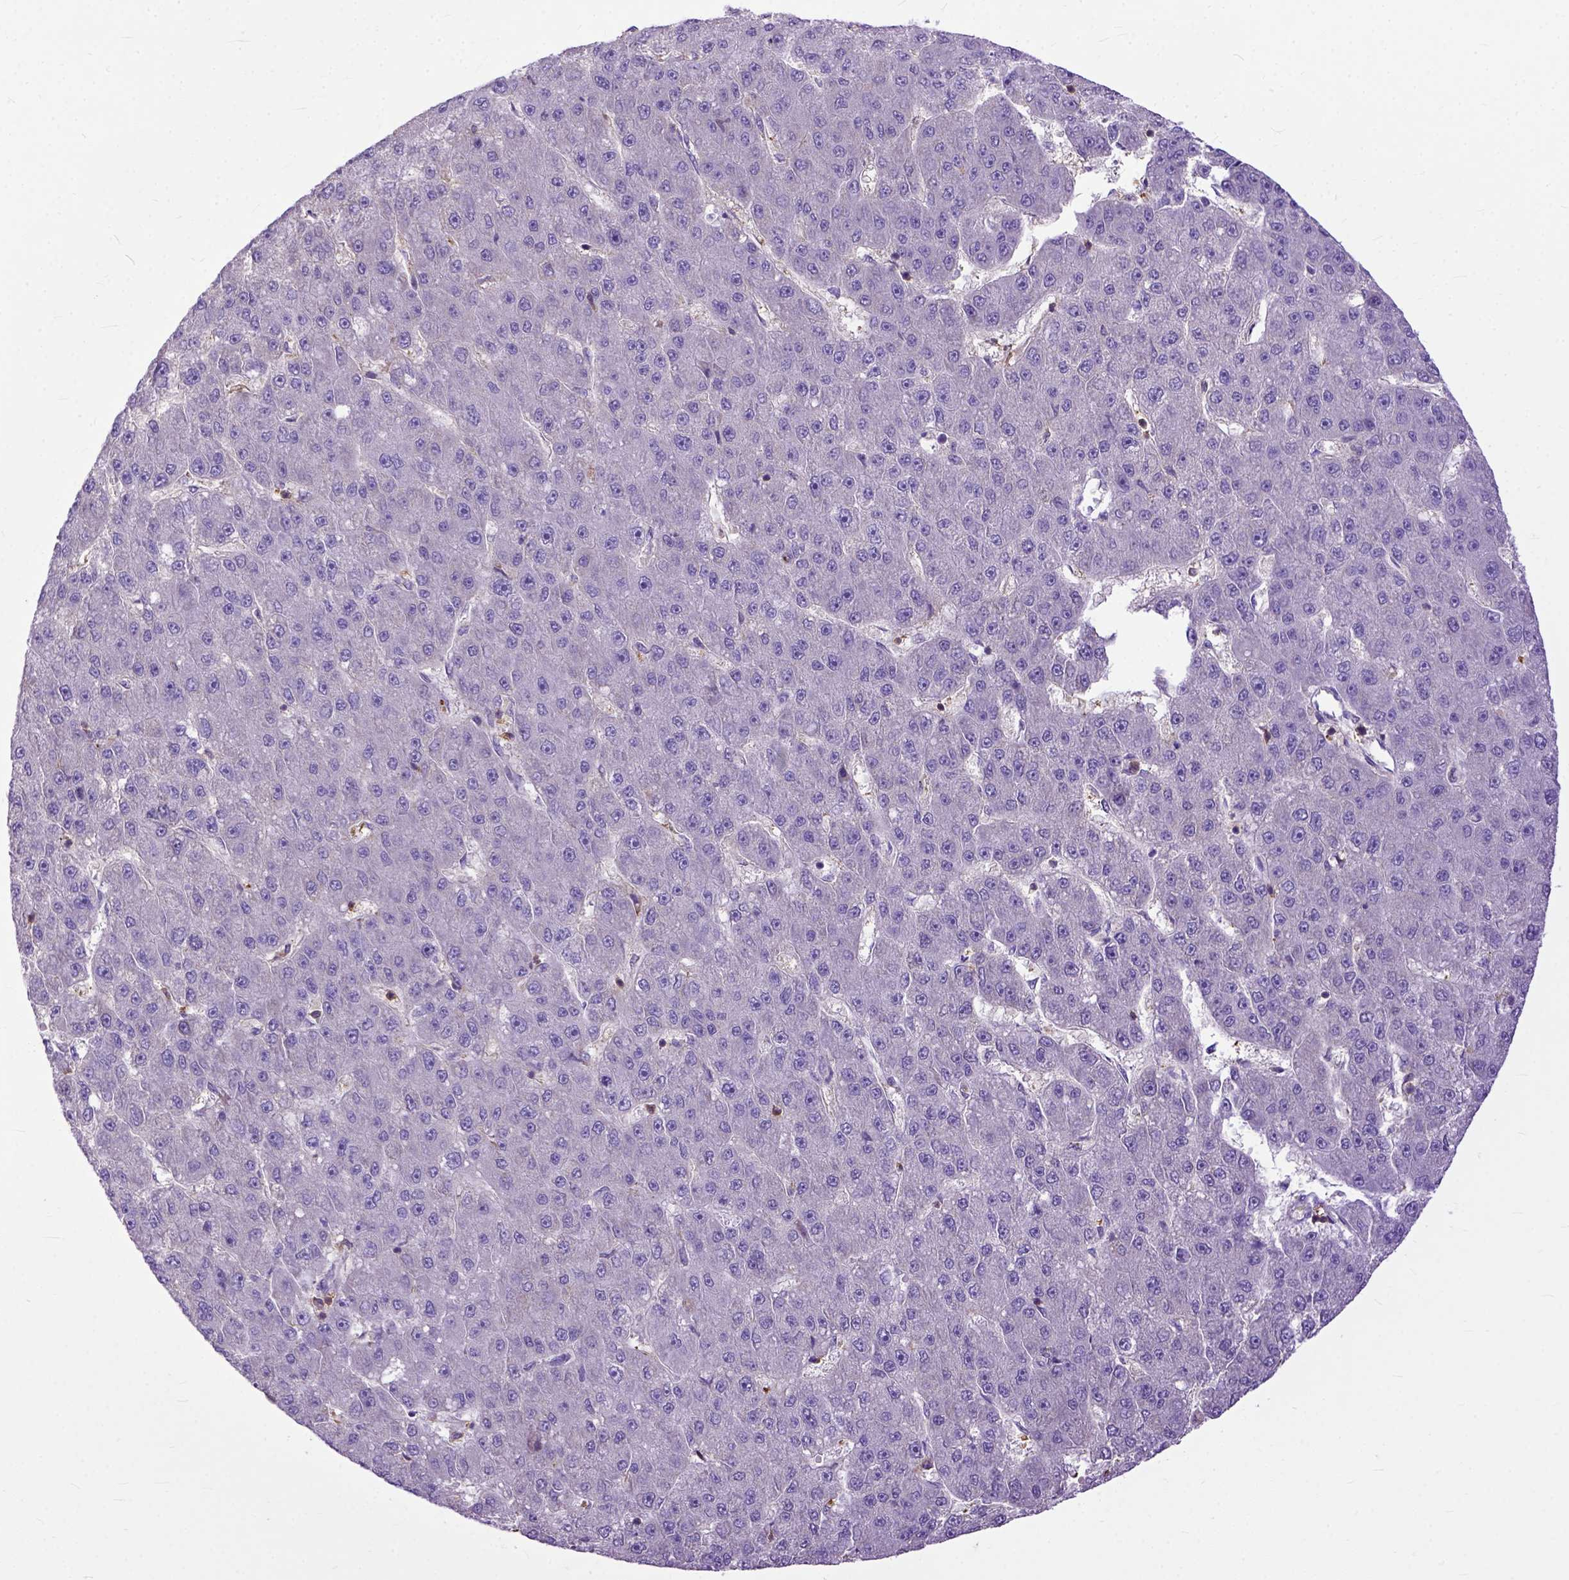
{"staining": {"intensity": "negative", "quantity": "none", "location": "none"}, "tissue": "liver cancer", "cell_type": "Tumor cells", "image_type": "cancer", "snomed": [{"axis": "morphology", "description": "Carcinoma, Hepatocellular, NOS"}, {"axis": "topography", "description": "Liver"}], "caption": "Histopathology image shows no significant protein positivity in tumor cells of liver hepatocellular carcinoma.", "gene": "NAMPT", "patient": {"sex": "male", "age": 67}}